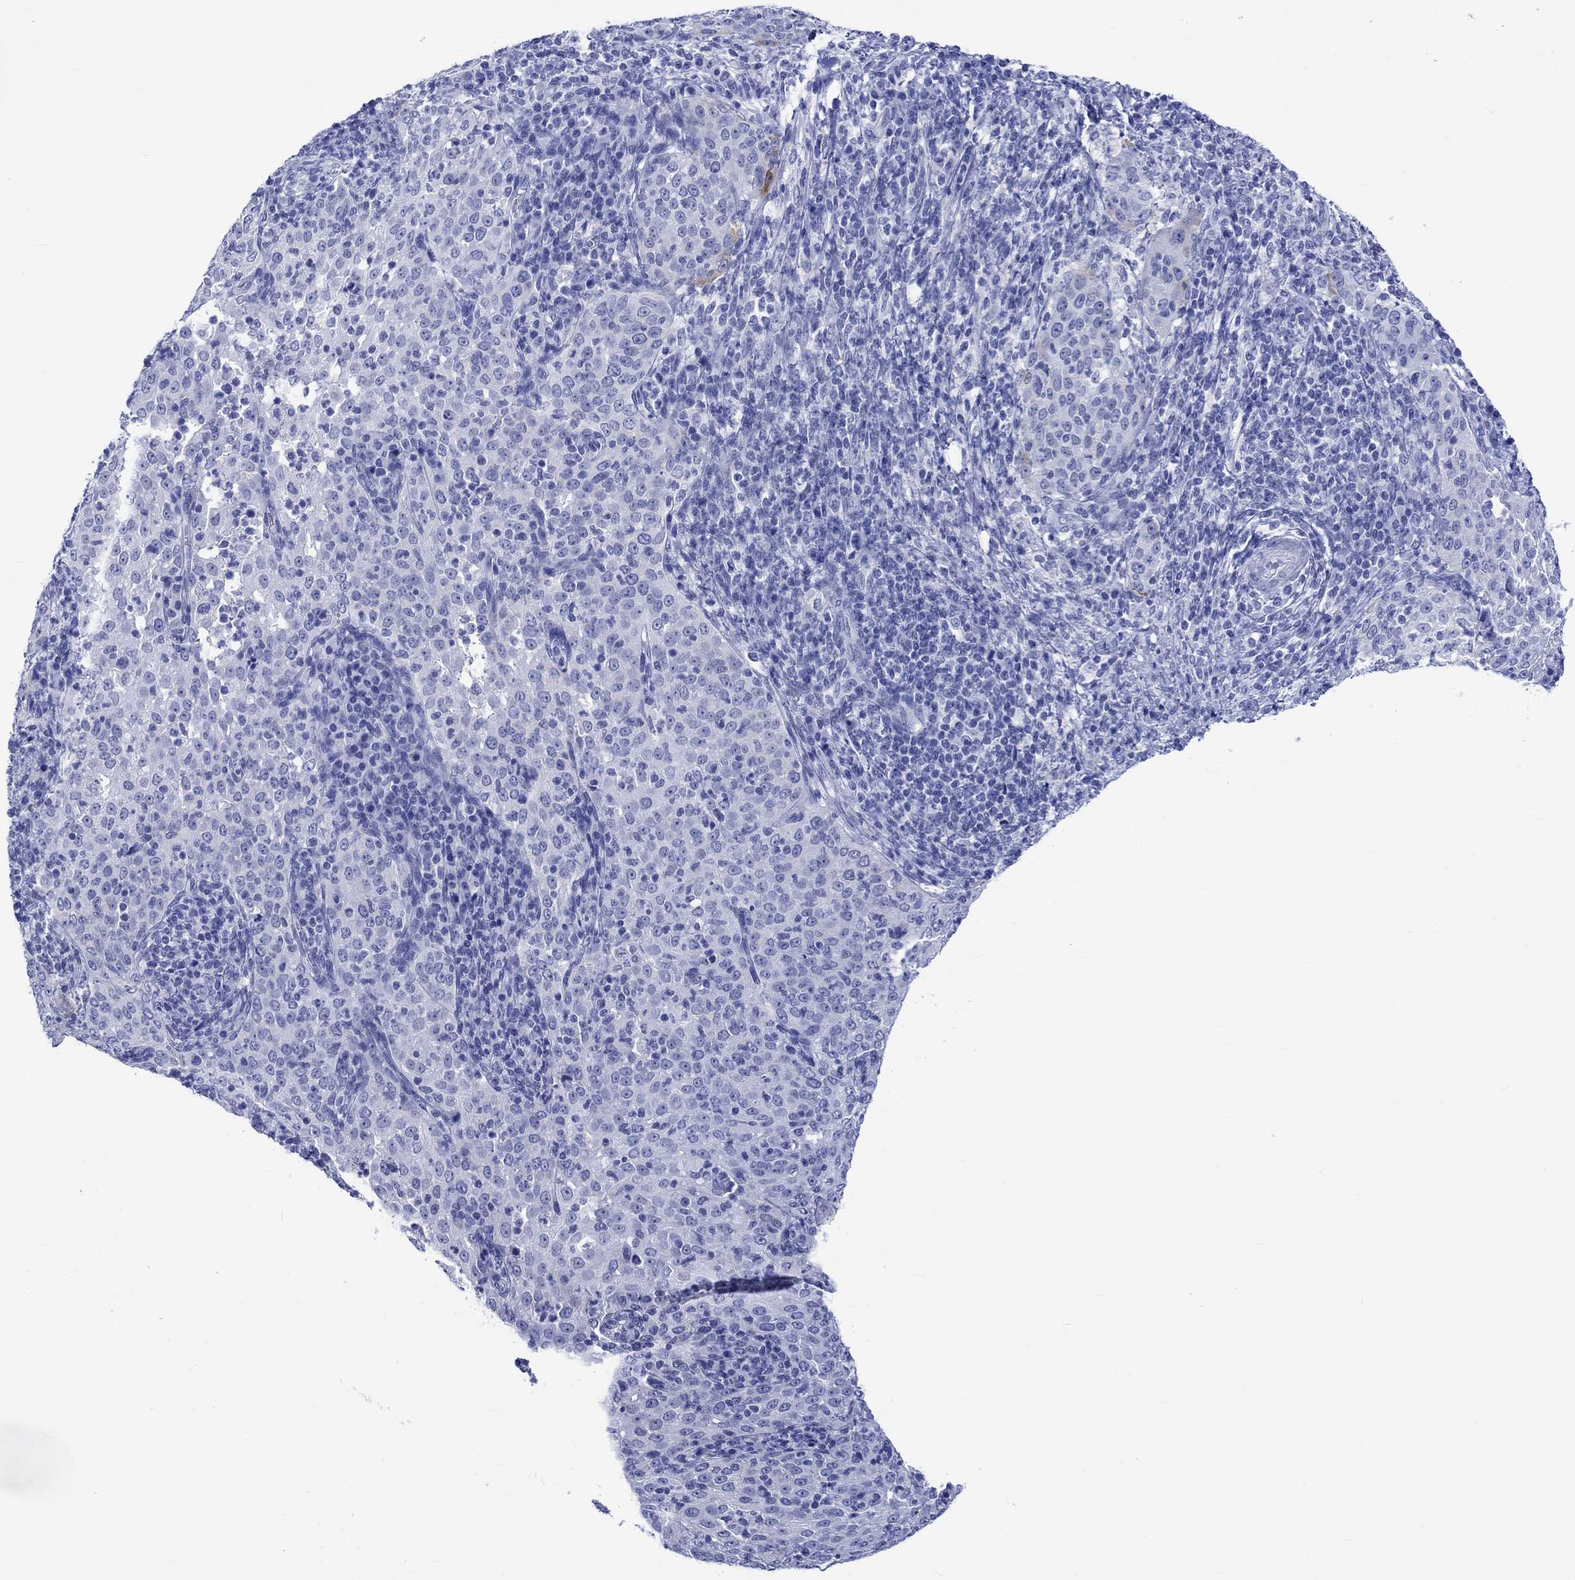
{"staining": {"intensity": "negative", "quantity": "none", "location": "none"}, "tissue": "cervical cancer", "cell_type": "Tumor cells", "image_type": "cancer", "snomed": [{"axis": "morphology", "description": "Squamous cell carcinoma, NOS"}, {"axis": "topography", "description": "Cervix"}], "caption": "A high-resolution micrograph shows immunohistochemistry staining of squamous cell carcinoma (cervical), which shows no significant expression in tumor cells. The staining is performed using DAB brown chromogen with nuclei counter-stained in using hematoxylin.", "gene": "KLHL33", "patient": {"sex": "female", "age": 51}}